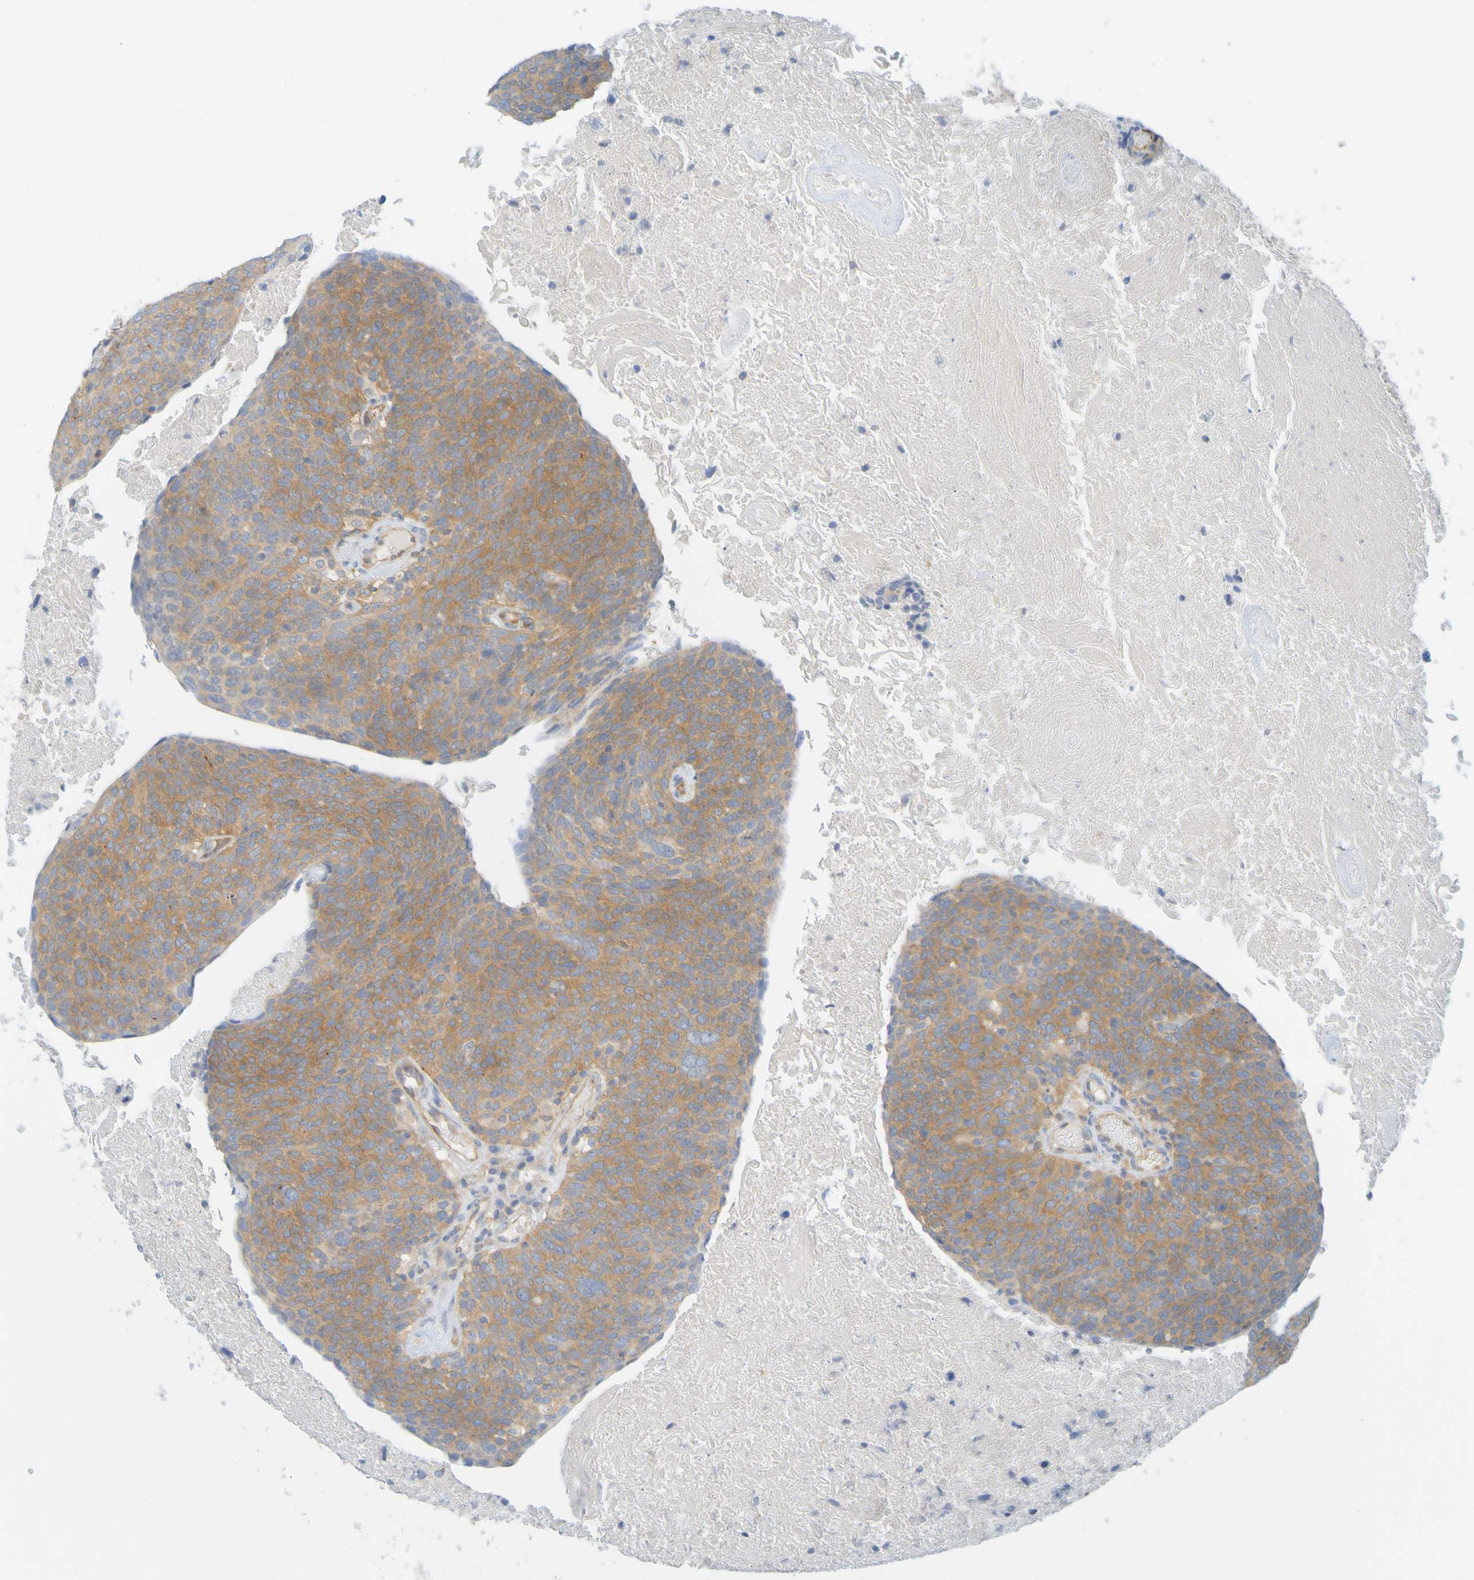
{"staining": {"intensity": "moderate", "quantity": ">75%", "location": "cytoplasmic/membranous"}, "tissue": "head and neck cancer", "cell_type": "Tumor cells", "image_type": "cancer", "snomed": [{"axis": "morphology", "description": "Squamous cell carcinoma, NOS"}, {"axis": "morphology", "description": "Squamous cell carcinoma, metastatic, NOS"}, {"axis": "topography", "description": "Lymph node"}, {"axis": "topography", "description": "Head-Neck"}], "caption": "Immunohistochemistry (IHC) (DAB (3,3'-diaminobenzidine)) staining of head and neck cancer (squamous cell carcinoma) shows moderate cytoplasmic/membranous protein staining in approximately >75% of tumor cells. Using DAB (brown) and hematoxylin (blue) stains, captured at high magnification using brightfield microscopy.", "gene": "APPL1", "patient": {"sex": "male", "age": 62}}